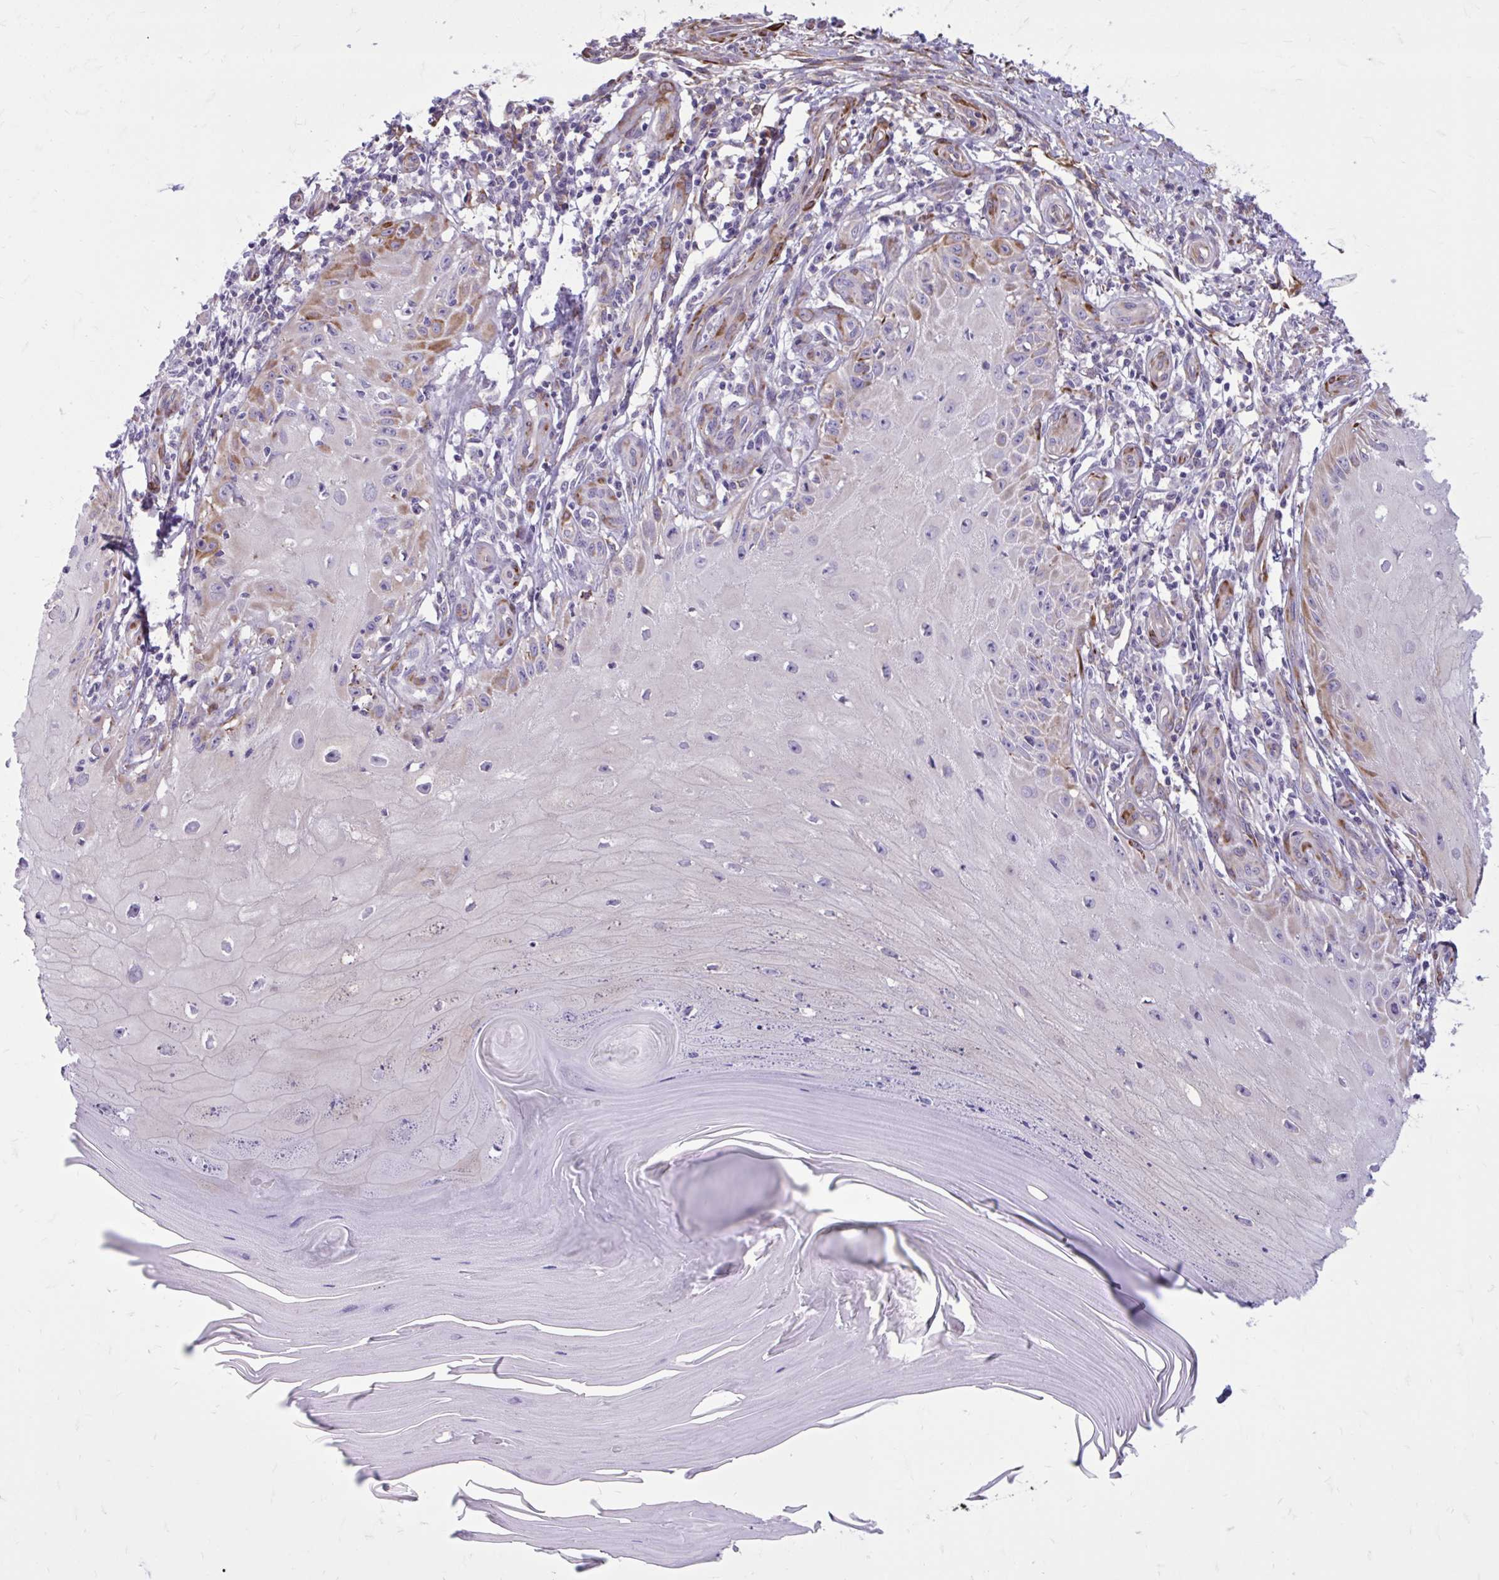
{"staining": {"intensity": "moderate", "quantity": "<25%", "location": "cytoplasmic/membranous"}, "tissue": "skin cancer", "cell_type": "Tumor cells", "image_type": "cancer", "snomed": [{"axis": "morphology", "description": "Squamous cell carcinoma, NOS"}, {"axis": "topography", "description": "Skin"}], "caption": "Human squamous cell carcinoma (skin) stained with a protein marker reveals moderate staining in tumor cells.", "gene": "BEND5", "patient": {"sex": "female", "age": 77}}